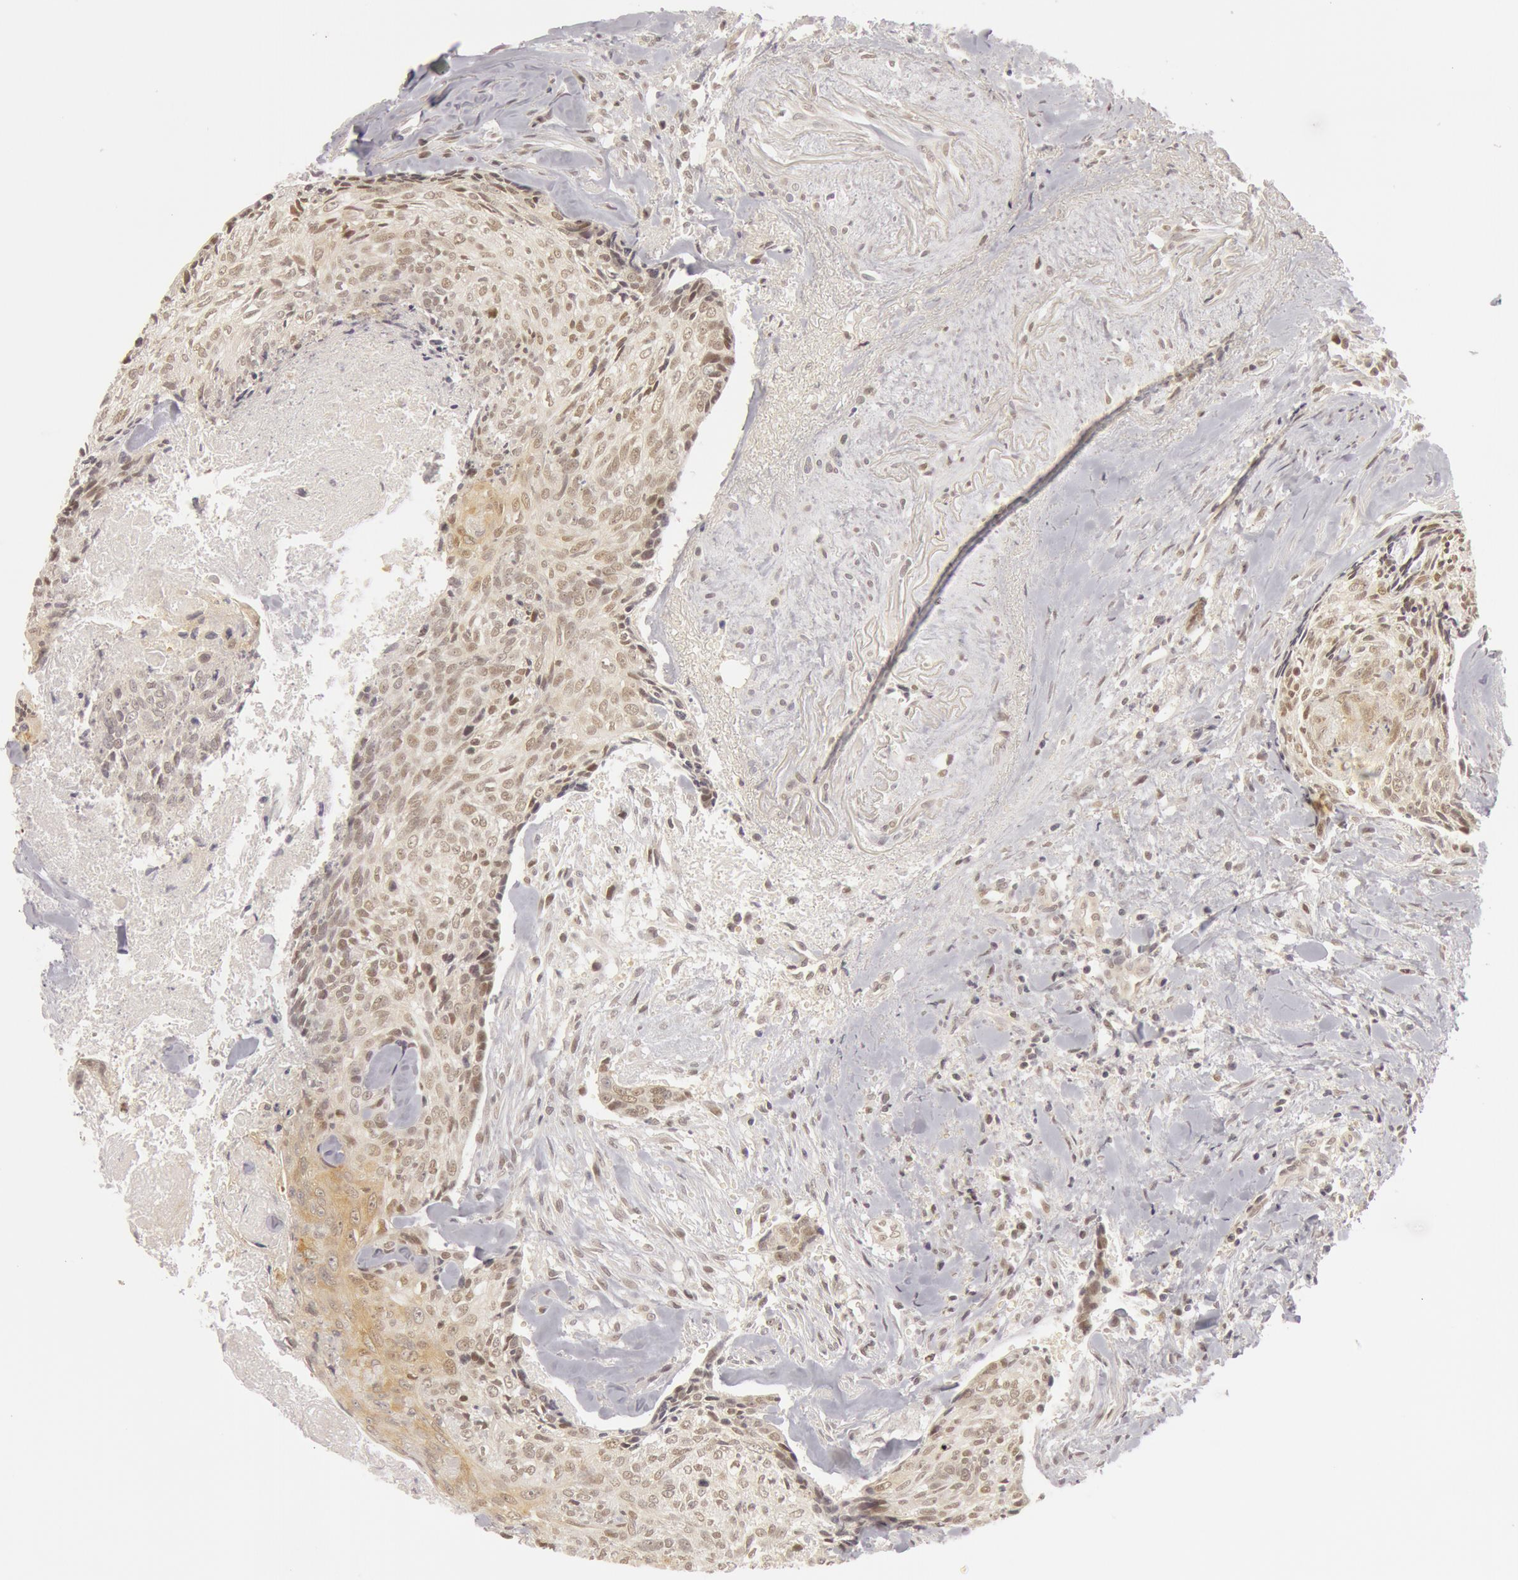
{"staining": {"intensity": "negative", "quantity": "none", "location": "none"}, "tissue": "head and neck cancer", "cell_type": "Tumor cells", "image_type": "cancer", "snomed": [{"axis": "morphology", "description": "Squamous cell carcinoma, NOS"}, {"axis": "topography", "description": "Salivary gland"}, {"axis": "topography", "description": "Head-Neck"}], "caption": "There is no significant expression in tumor cells of squamous cell carcinoma (head and neck).", "gene": "OASL", "patient": {"sex": "male", "age": 70}}